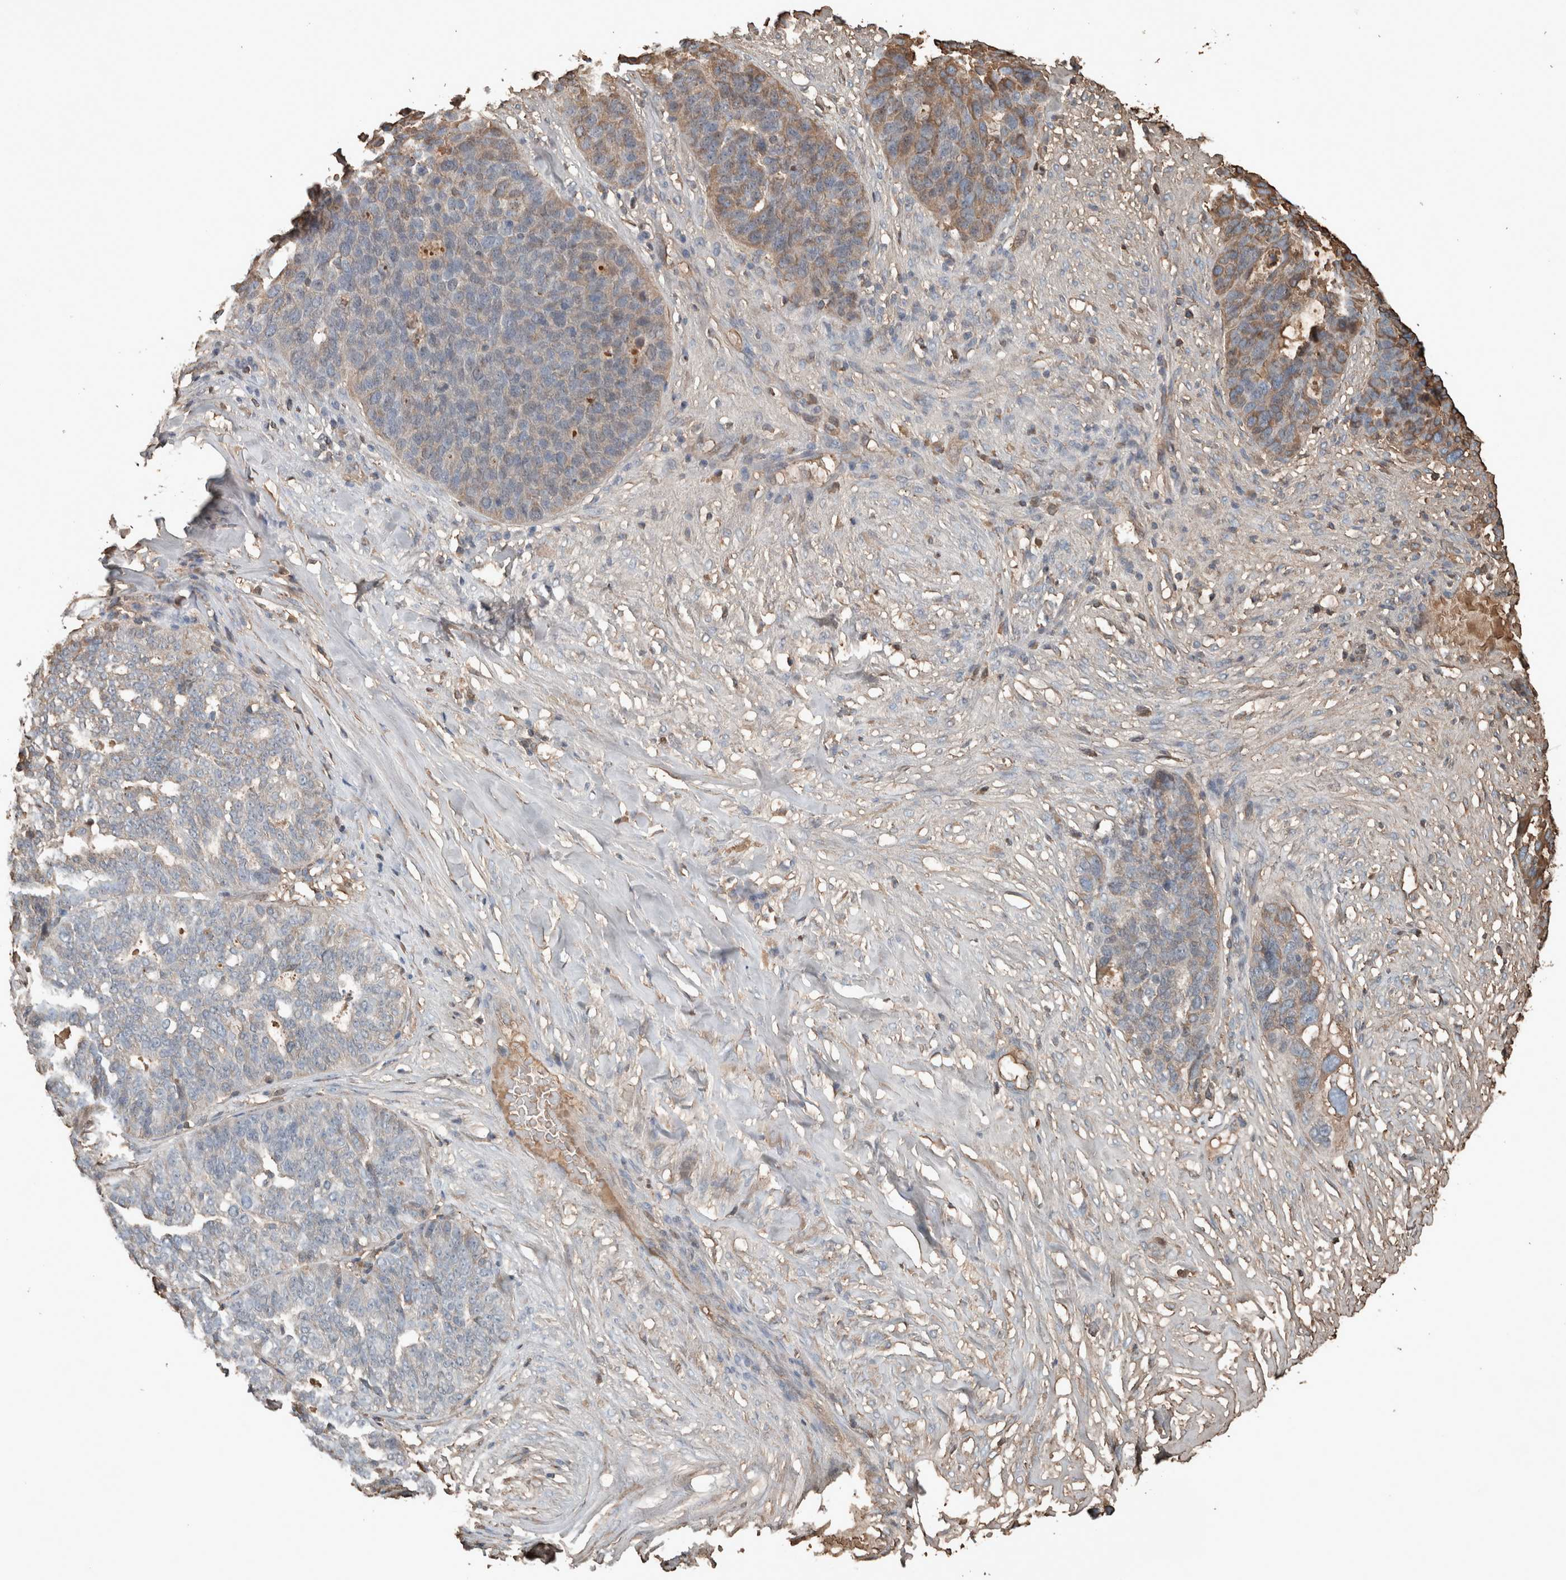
{"staining": {"intensity": "weak", "quantity": "<25%", "location": "cytoplasmic/membranous"}, "tissue": "ovarian cancer", "cell_type": "Tumor cells", "image_type": "cancer", "snomed": [{"axis": "morphology", "description": "Cystadenocarcinoma, serous, NOS"}, {"axis": "topography", "description": "Ovary"}], "caption": "IHC image of ovarian serous cystadenocarcinoma stained for a protein (brown), which displays no positivity in tumor cells.", "gene": "USP34", "patient": {"sex": "female", "age": 59}}